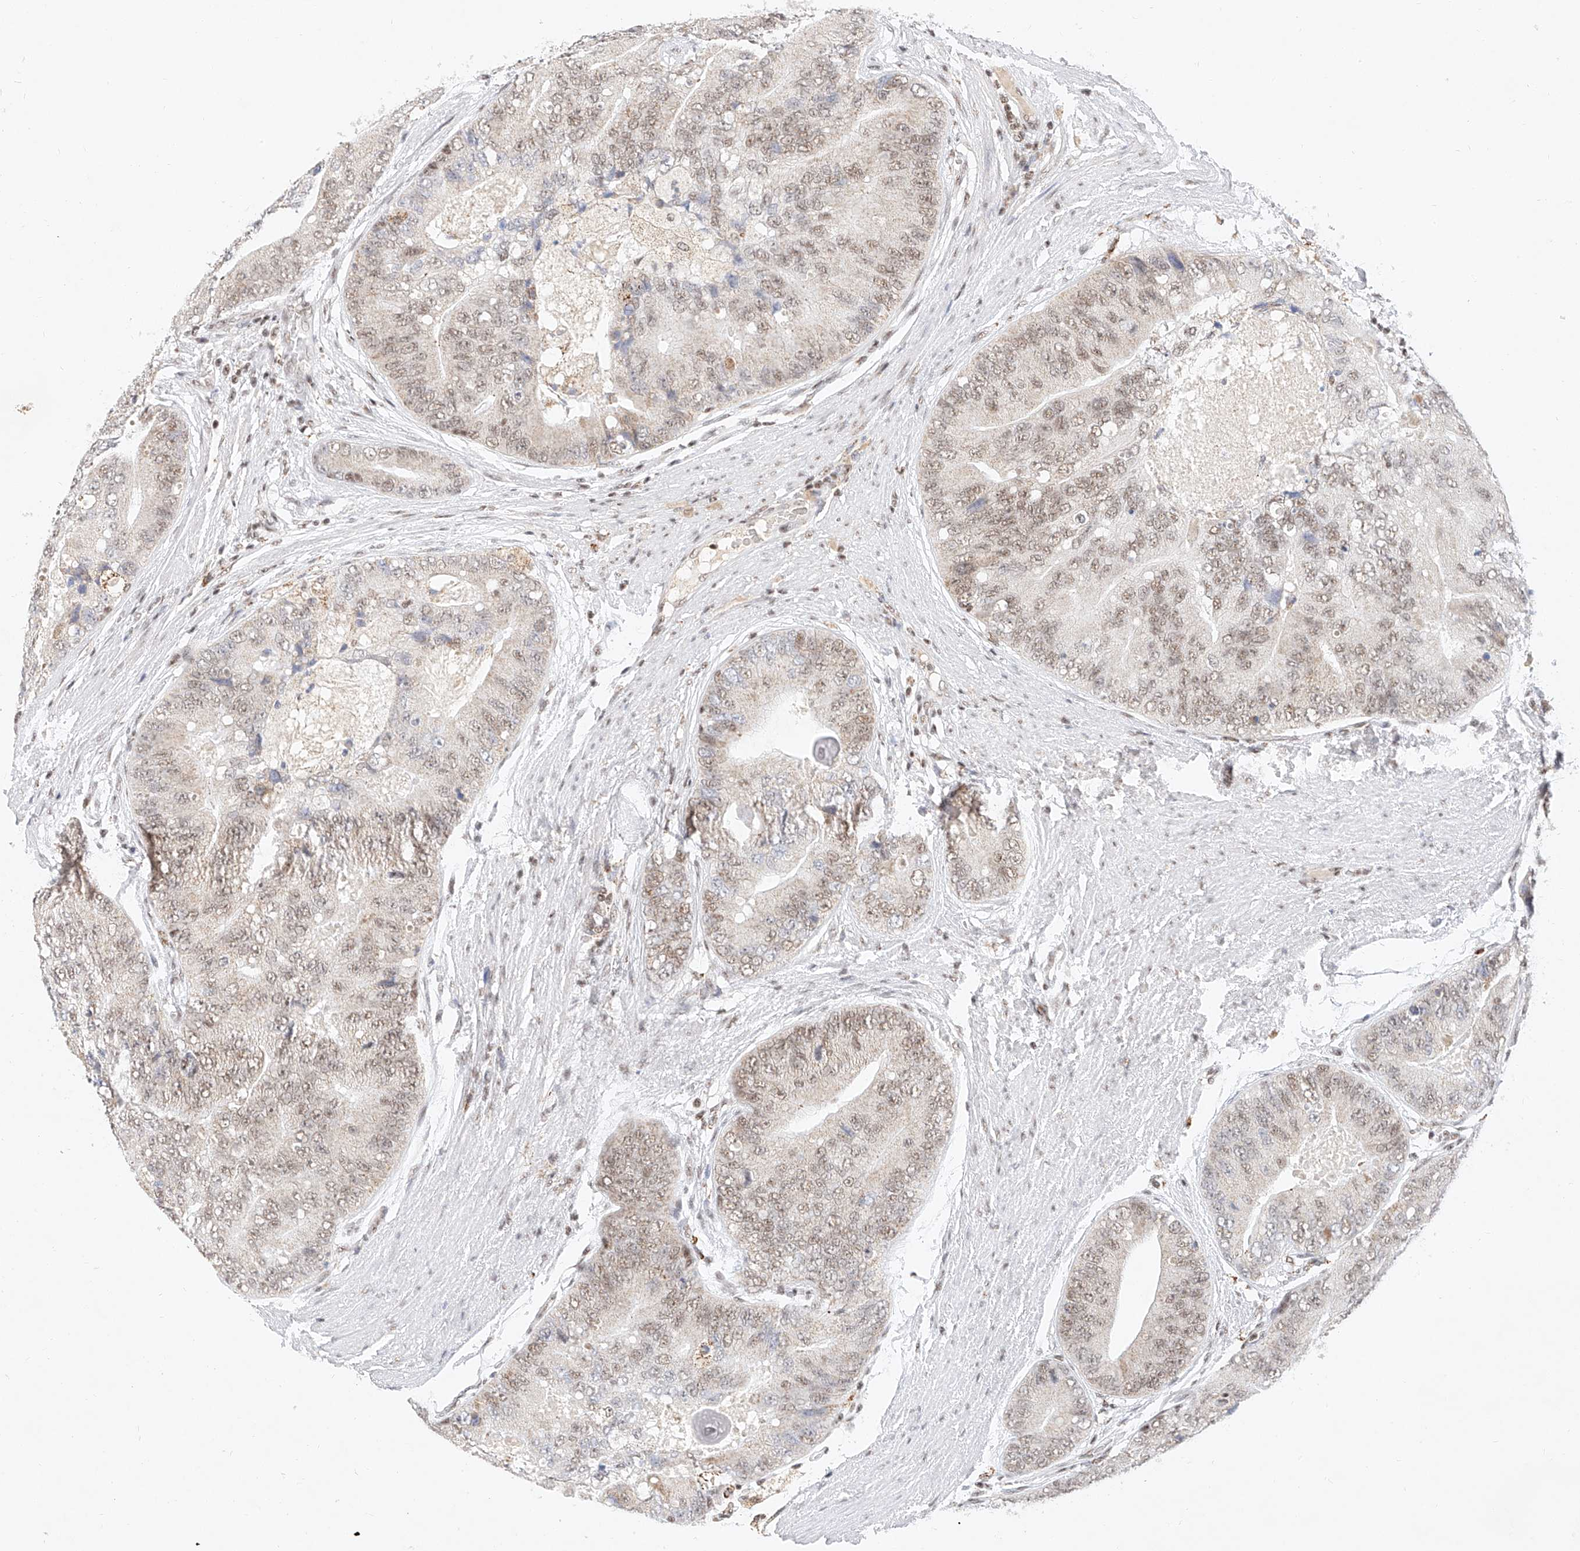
{"staining": {"intensity": "weak", "quantity": "25%-75%", "location": "nuclear"}, "tissue": "prostate cancer", "cell_type": "Tumor cells", "image_type": "cancer", "snomed": [{"axis": "morphology", "description": "Adenocarcinoma, High grade"}, {"axis": "topography", "description": "Prostate"}], "caption": "Protein expression analysis of adenocarcinoma (high-grade) (prostate) exhibits weak nuclear positivity in approximately 25%-75% of tumor cells.", "gene": "NRF1", "patient": {"sex": "male", "age": 70}}